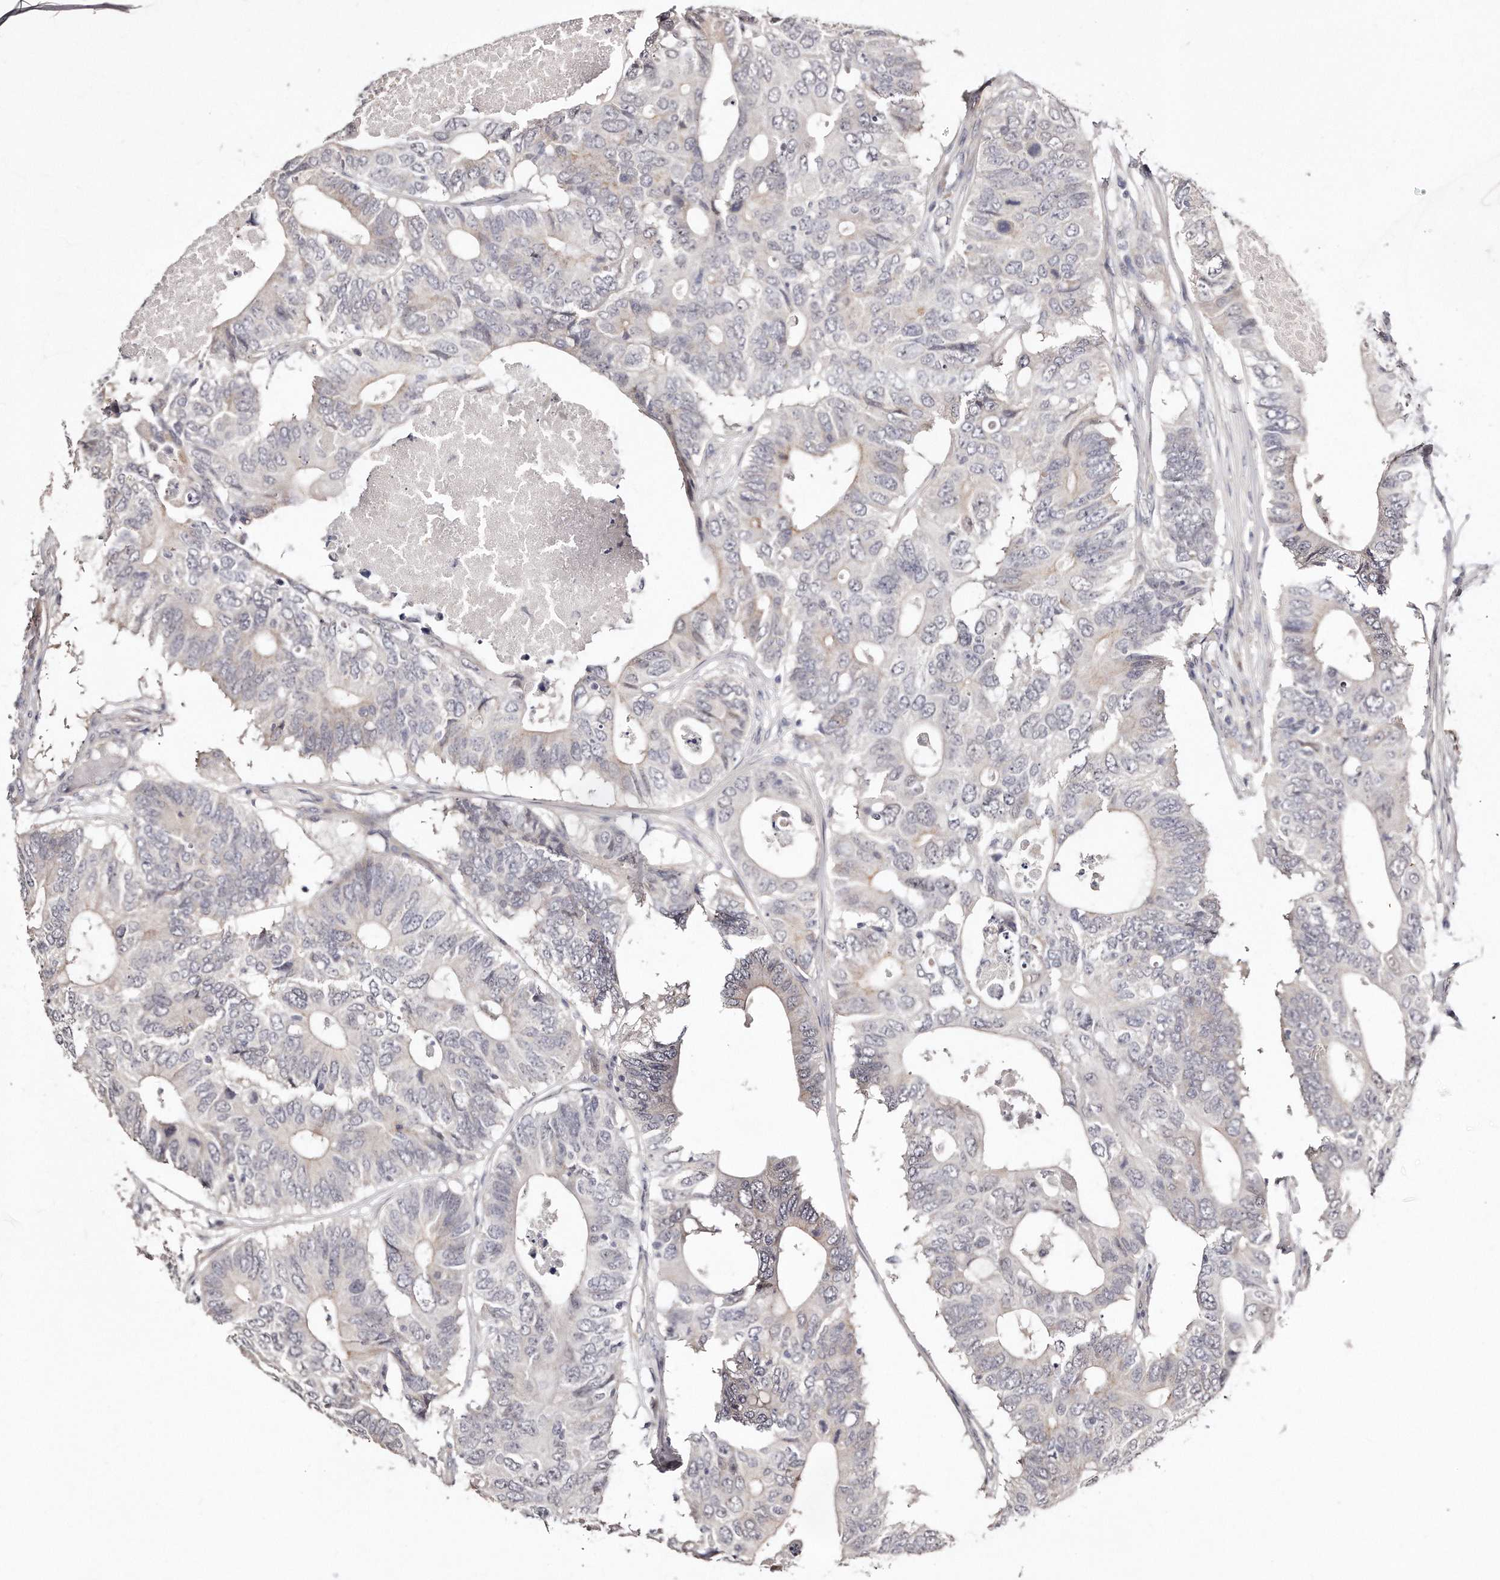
{"staining": {"intensity": "negative", "quantity": "none", "location": "none"}, "tissue": "colorectal cancer", "cell_type": "Tumor cells", "image_type": "cancer", "snomed": [{"axis": "morphology", "description": "Adenocarcinoma, NOS"}, {"axis": "topography", "description": "Colon"}], "caption": "This is an IHC image of colorectal cancer (adenocarcinoma). There is no expression in tumor cells.", "gene": "CASZ1", "patient": {"sex": "male", "age": 71}}